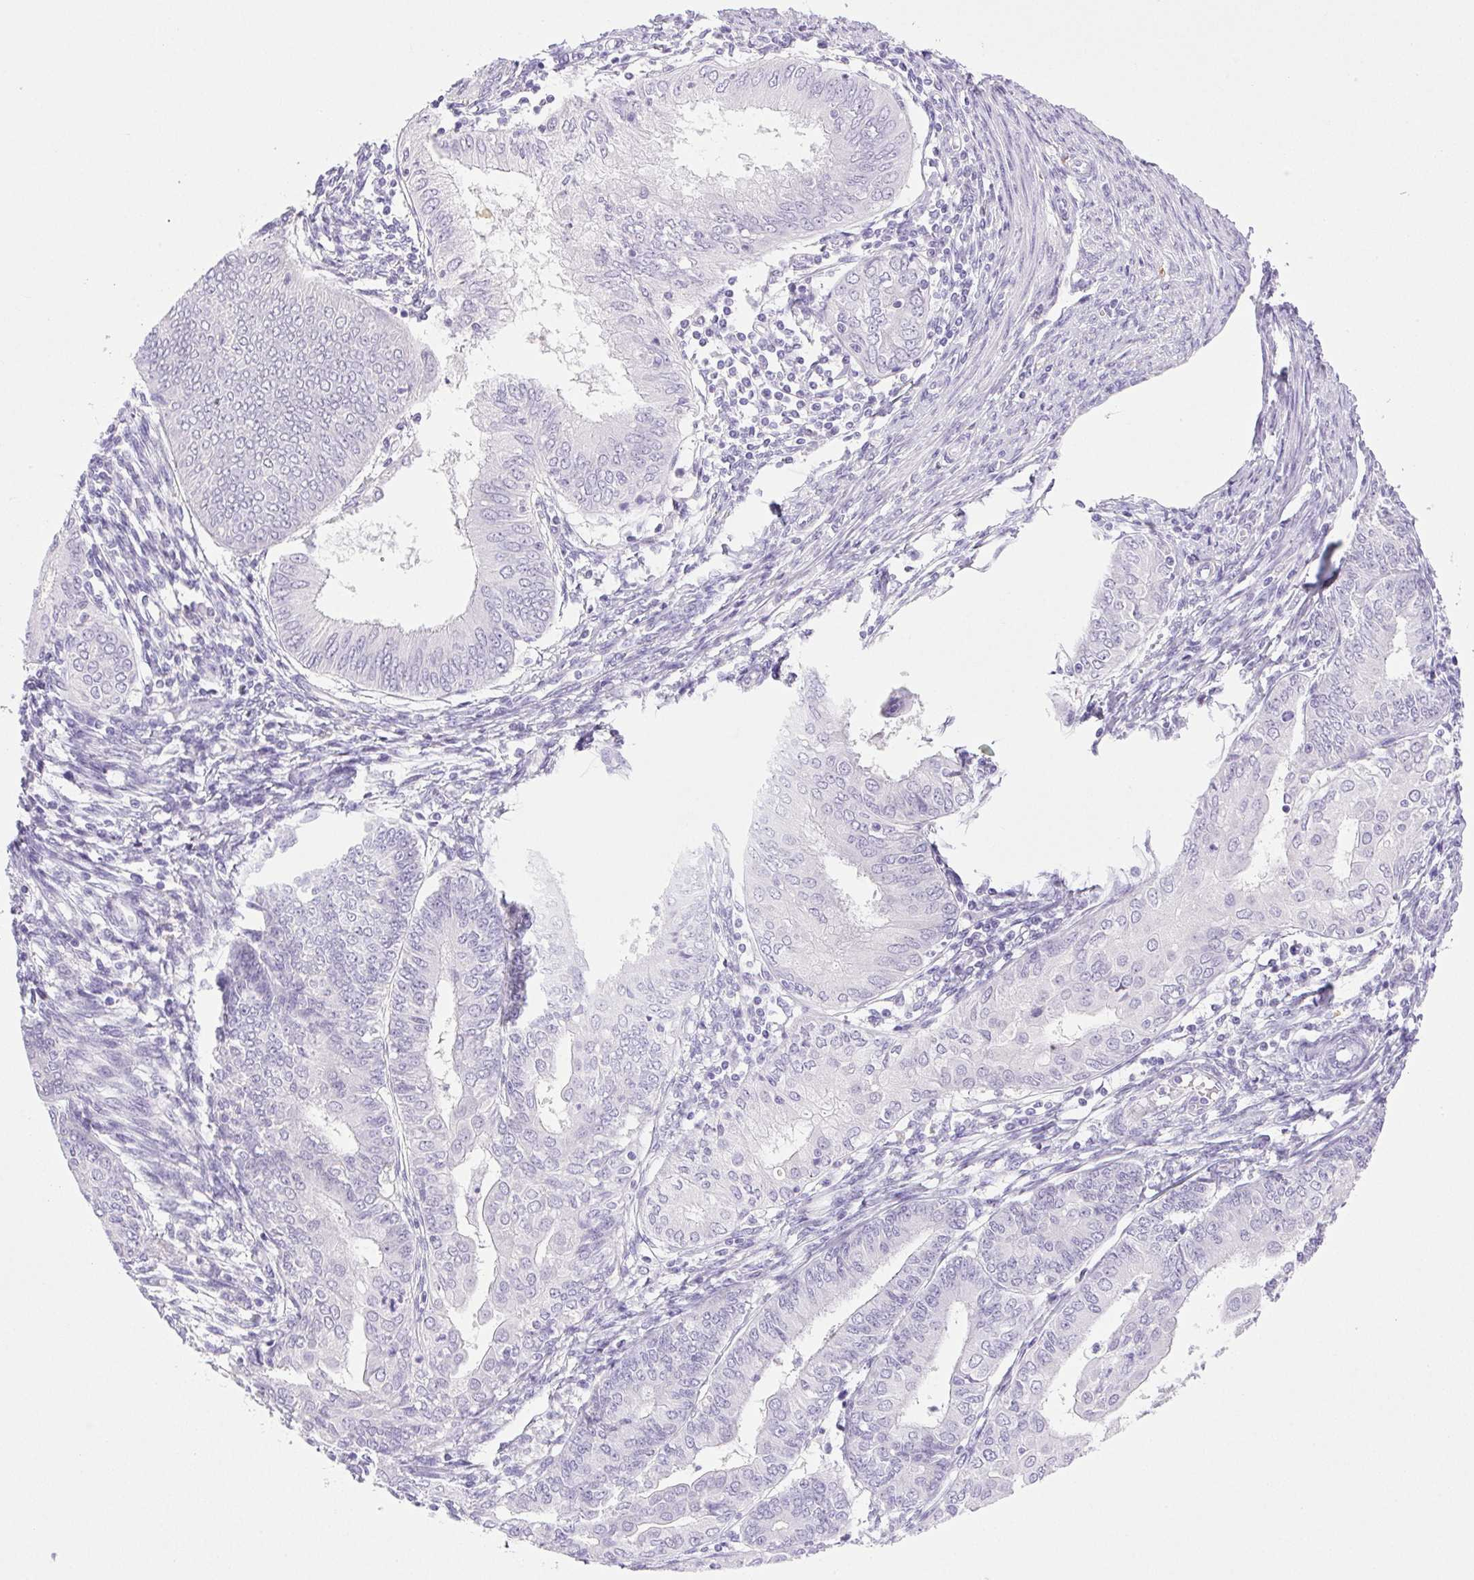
{"staining": {"intensity": "negative", "quantity": "none", "location": "none"}, "tissue": "endometrial cancer", "cell_type": "Tumor cells", "image_type": "cancer", "snomed": [{"axis": "morphology", "description": "Adenocarcinoma, NOS"}, {"axis": "topography", "description": "Endometrium"}], "caption": "This is an immunohistochemistry (IHC) photomicrograph of human adenocarcinoma (endometrial). There is no expression in tumor cells.", "gene": "PAPPA2", "patient": {"sex": "female", "age": 68}}